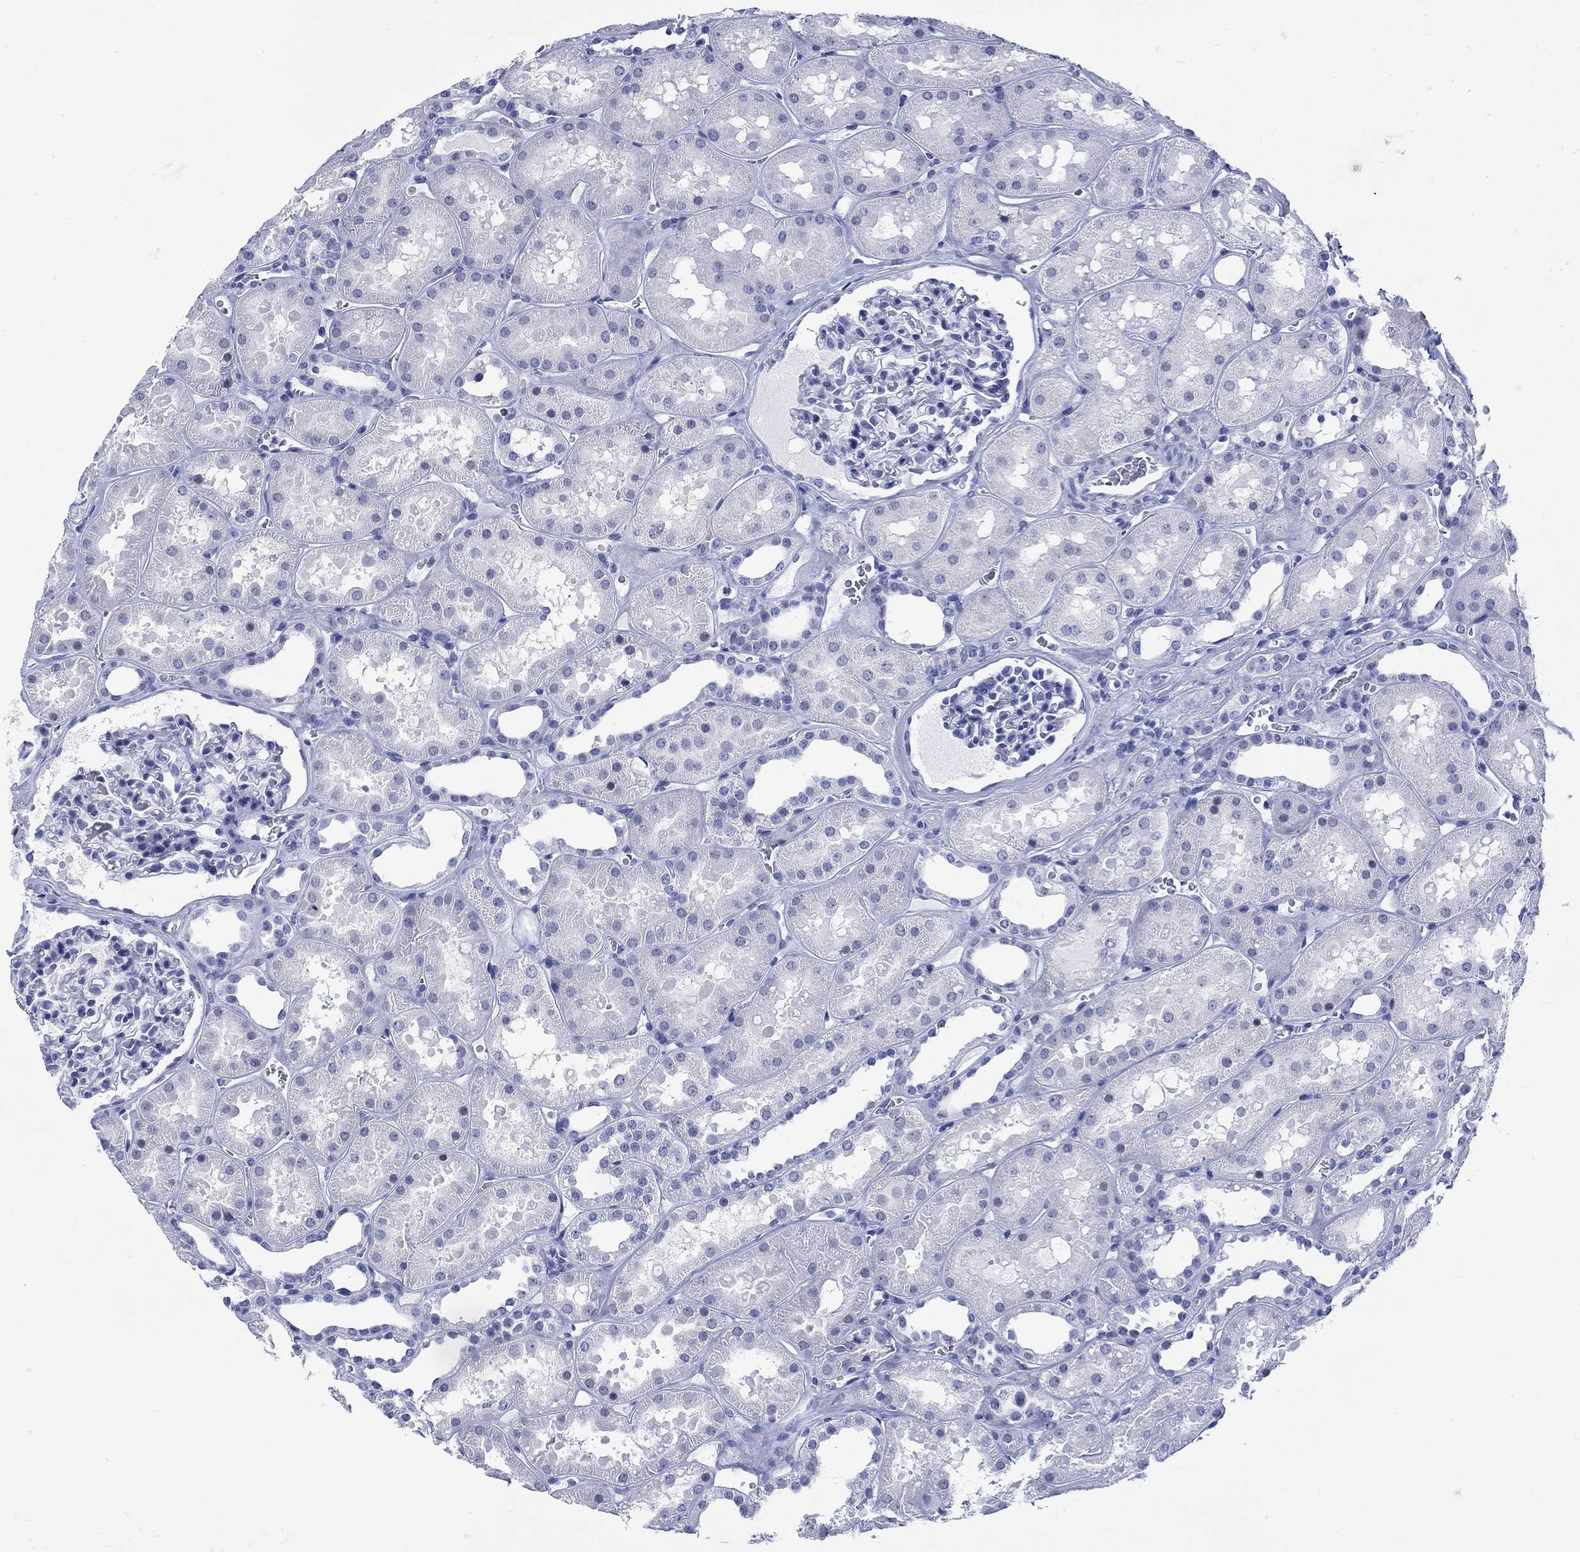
{"staining": {"intensity": "negative", "quantity": "none", "location": "none"}, "tissue": "kidney", "cell_type": "Cells in glomeruli", "image_type": "normal", "snomed": [{"axis": "morphology", "description": "Normal tissue, NOS"}, {"axis": "topography", "description": "Kidney"}], "caption": "Benign kidney was stained to show a protein in brown. There is no significant positivity in cells in glomeruli. Brightfield microscopy of IHC stained with DAB (3,3'-diaminobenzidine) (brown) and hematoxylin (blue), captured at high magnification.", "gene": "KRT76", "patient": {"sex": "female", "age": 41}}